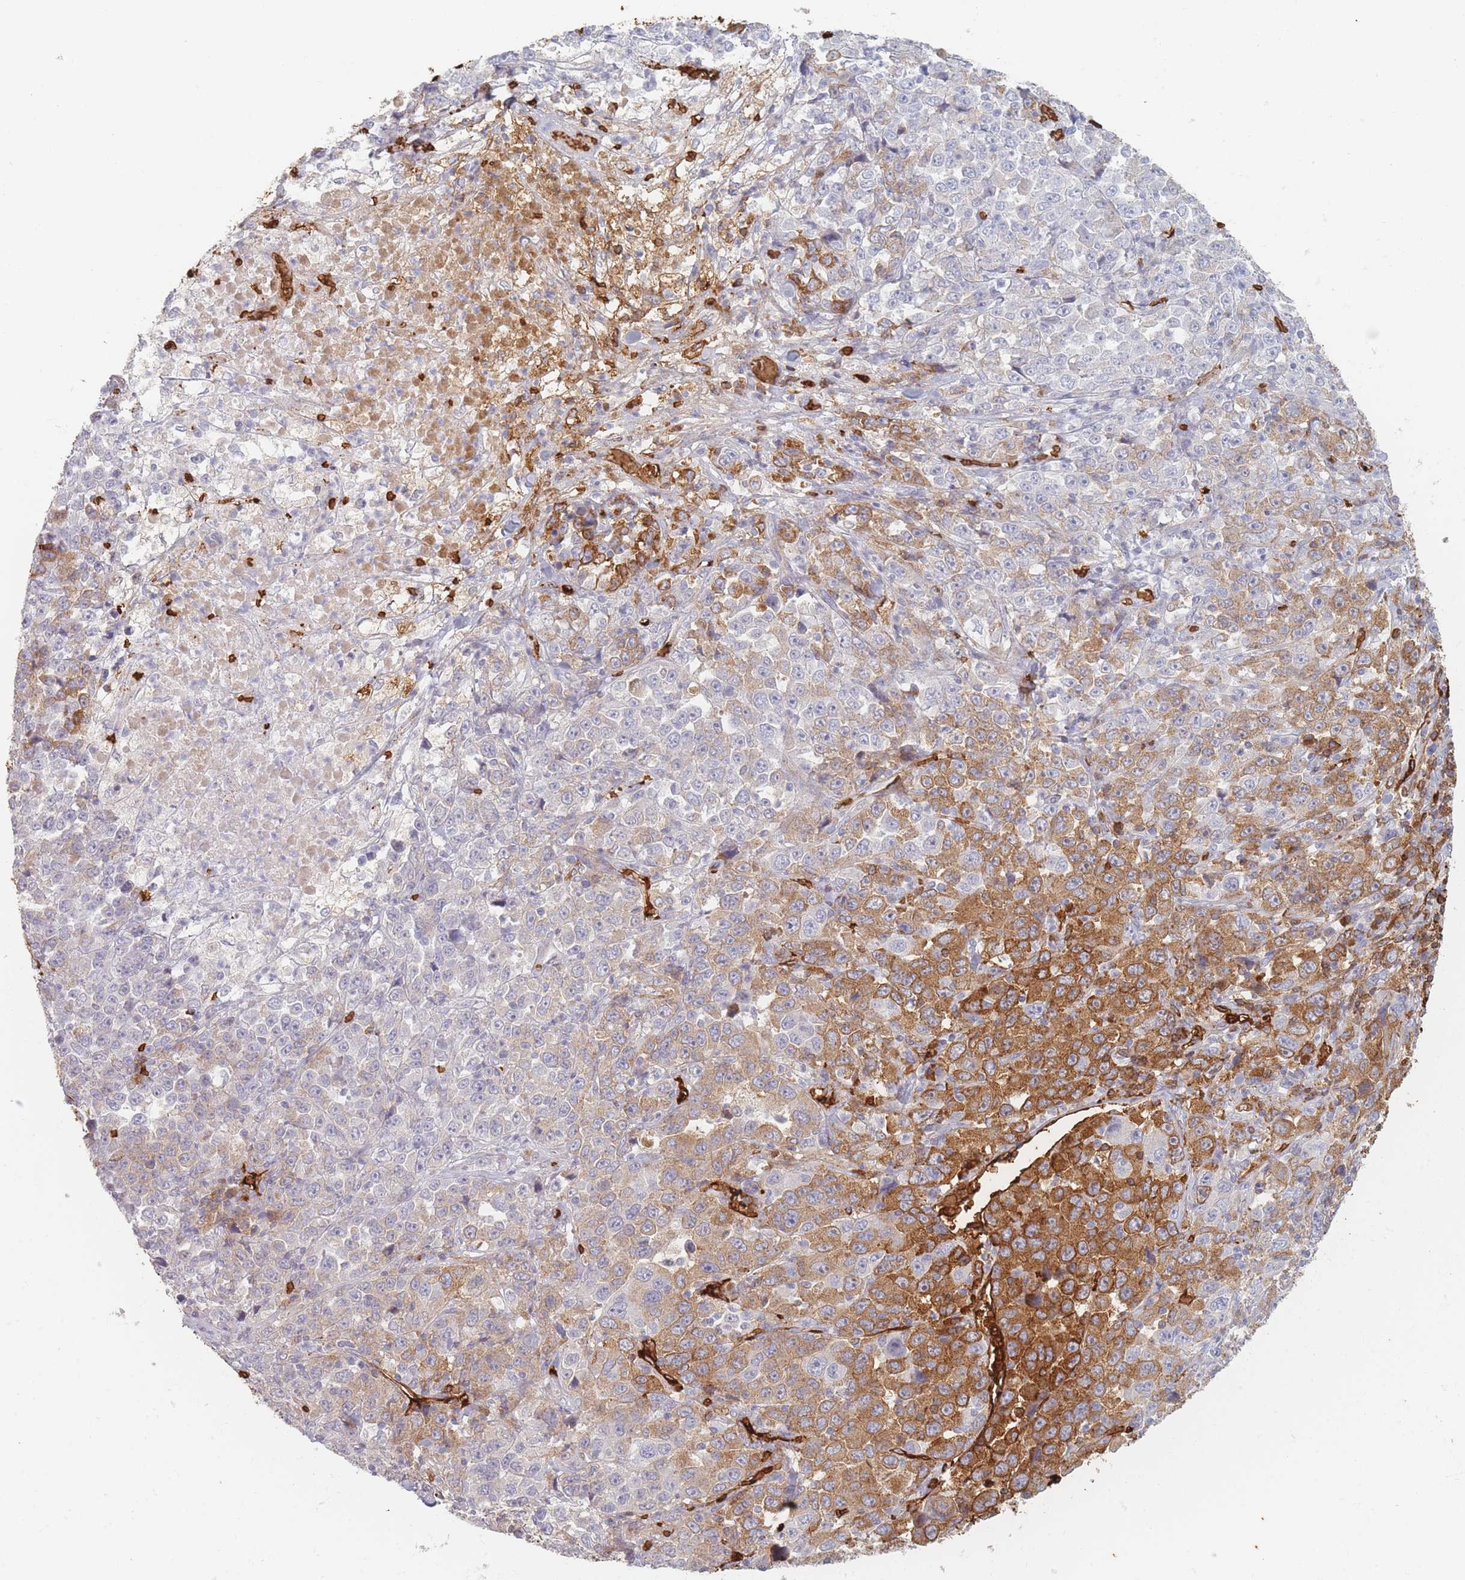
{"staining": {"intensity": "moderate", "quantity": "<25%", "location": "cytoplasmic/membranous"}, "tissue": "stomach cancer", "cell_type": "Tumor cells", "image_type": "cancer", "snomed": [{"axis": "morphology", "description": "Normal tissue, NOS"}, {"axis": "morphology", "description": "Adenocarcinoma, NOS"}, {"axis": "topography", "description": "Stomach, upper"}, {"axis": "topography", "description": "Stomach"}], "caption": "Immunohistochemistry histopathology image of neoplastic tissue: stomach cancer (adenocarcinoma) stained using IHC reveals low levels of moderate protein expression localized specifically in the cytoplasmic/membranous of tumor cells, appearing as a cytoplasmic/membranous brown color.", "gene": "SLC2A6", "patient": {"sex": "male", "age": 59}}